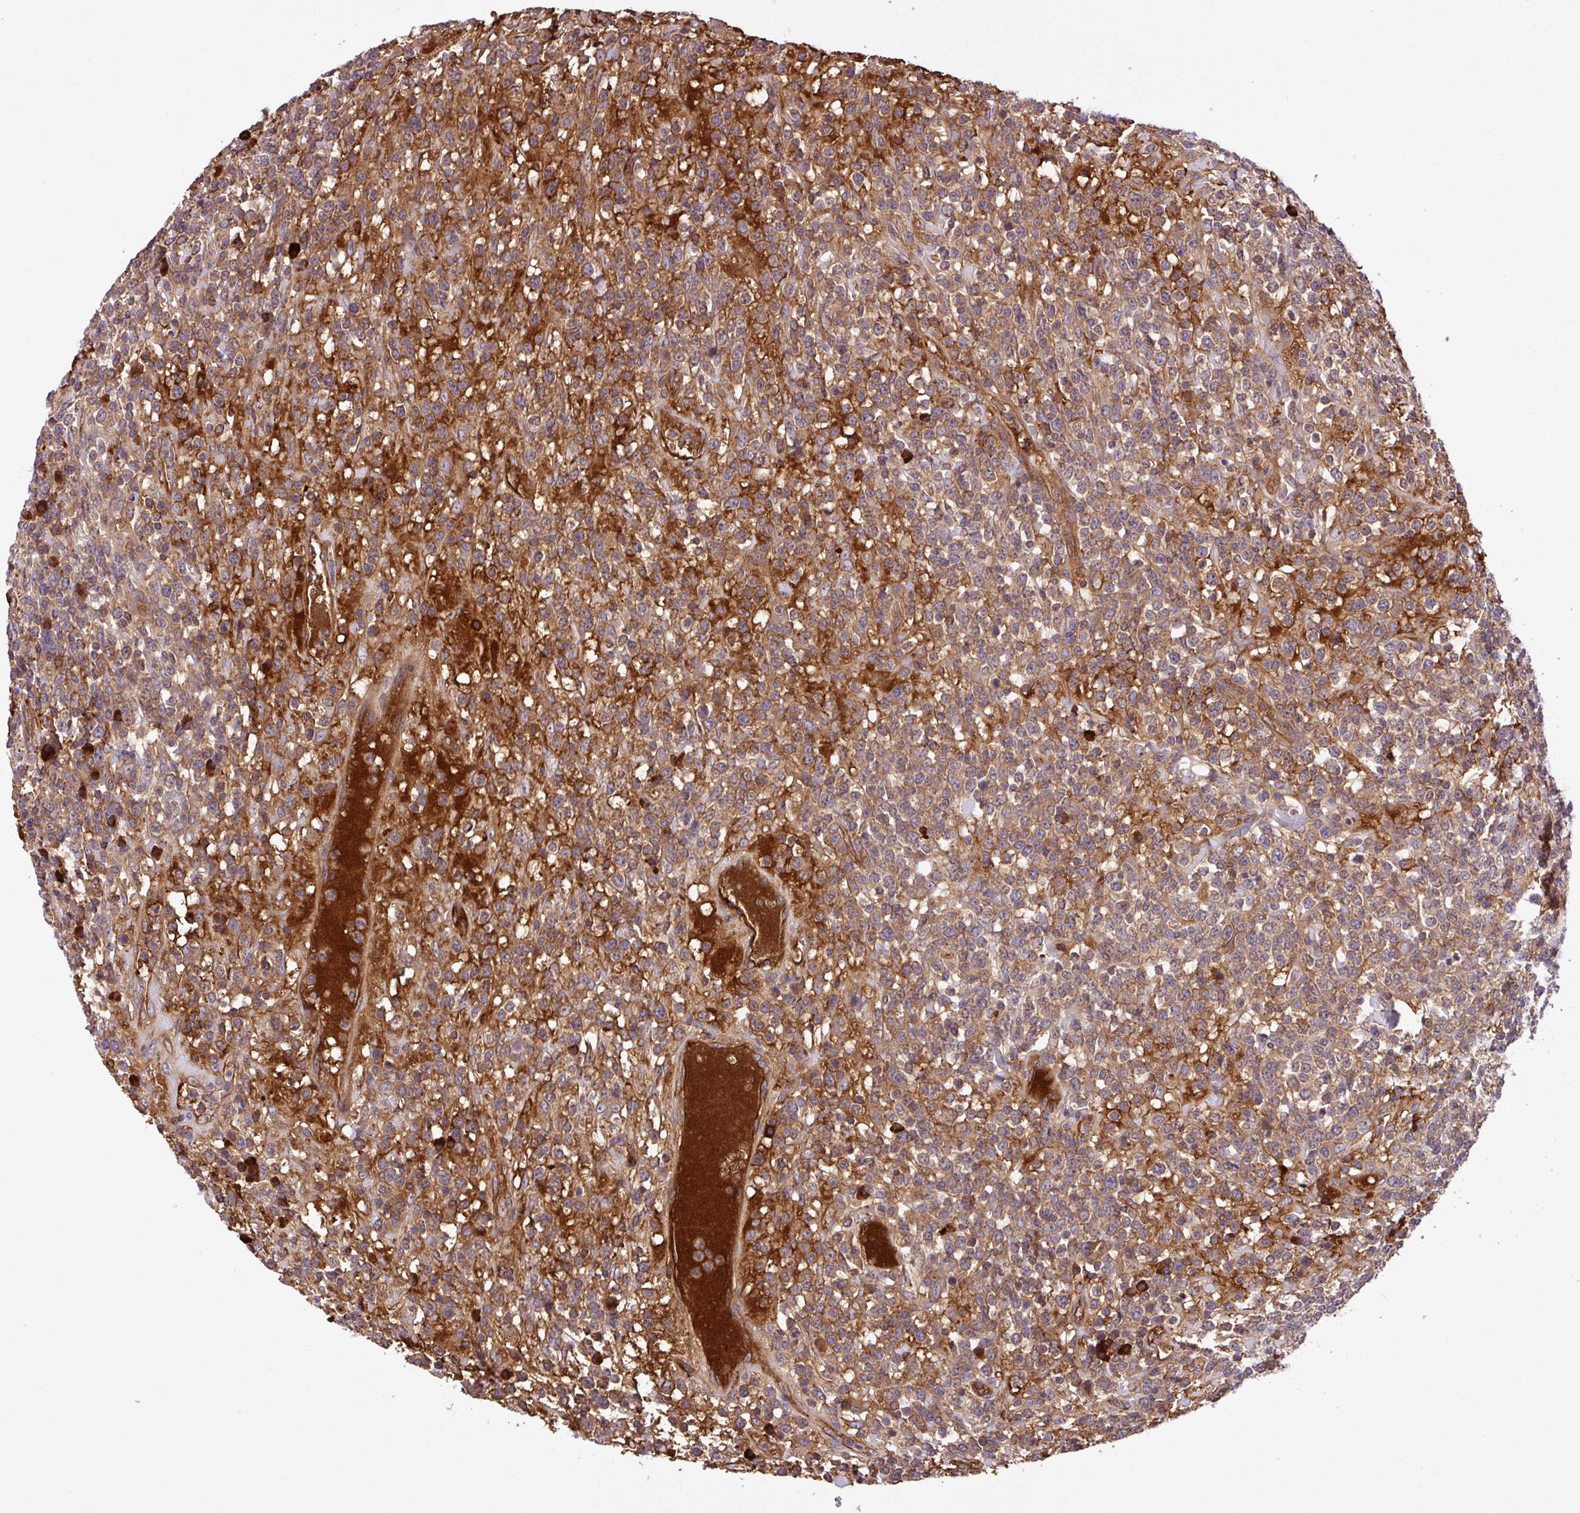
{"staining": {"intensity": "moderate", "quantity": ">75%", "location": "cytoplasmic/membranous"}, "tissue": "lymphoma", "cell_type": "Tumor cells", "image_type": "cancer", "snomed": [{"axis": "morphology", "description": "Malignant lymphoma, non-Hodgkin's type, High grade"}, {"axis": "topography", "description": "Colon"}], "caption": "Brown immunohistochemical staining in lymphoma shows moderate cytoplasmic/membranous positivity in approximately >75% of tumor cells. (IHC, brightfield microscopy, high magnification).", "gene": "ZNF266", "patient": {"sex": "female", "age": 53}}